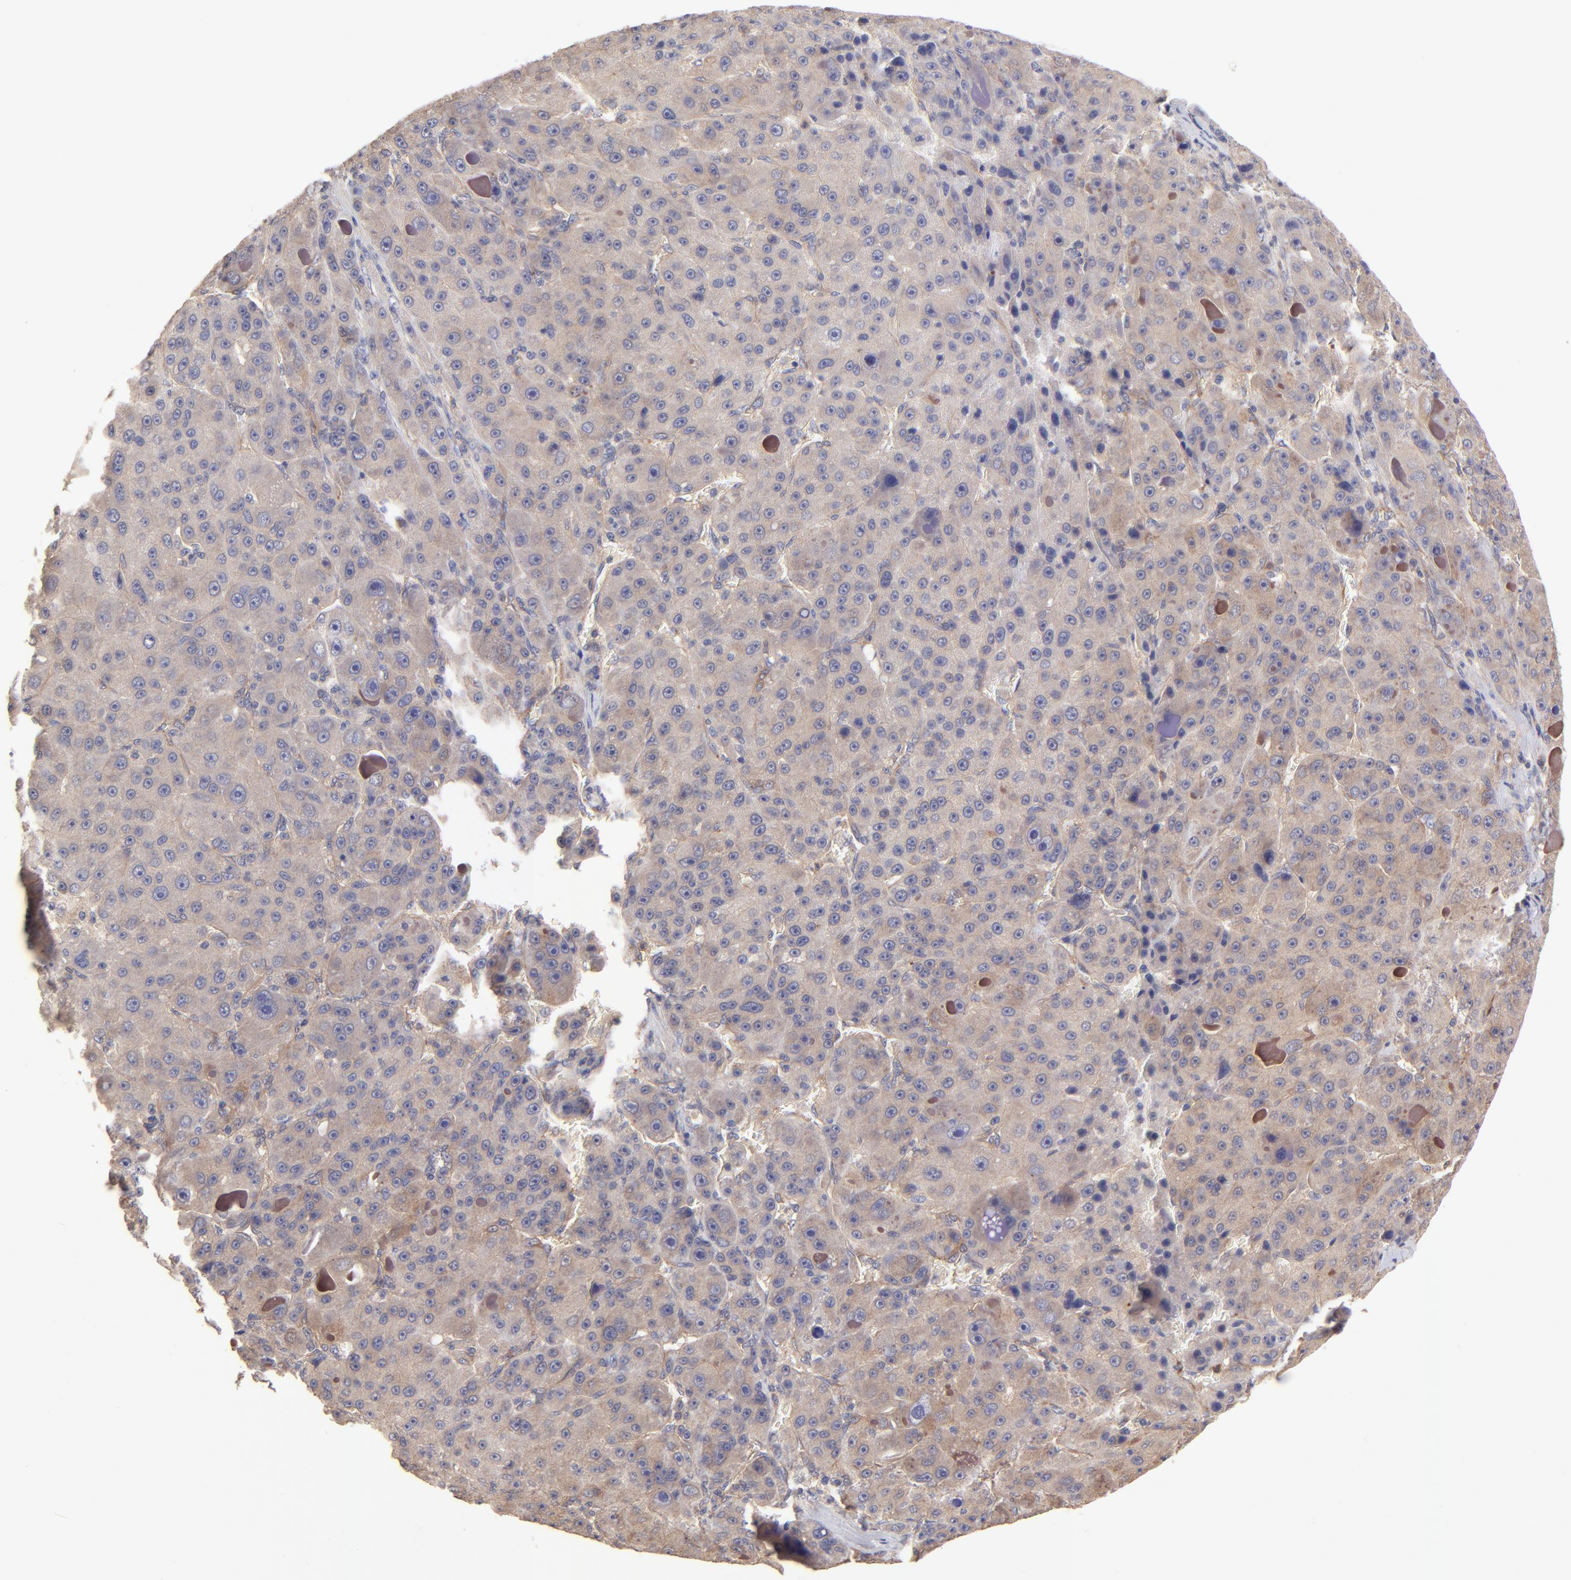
{"staining": {"intensity": "weak", "quantity": "25%-75%", "location": "cytoplasmic/membranous"}, "tissue": "liver cancer", "cell_type": "Tumor cells", "image_type": "cancer", "snomed": [{"axis": "morphology", "description": "Carcinoma, Hepatocellular, NOS"}, {"axis": "topography", "description": "Liver"}], "caption": "A brown stain shows weak cytoplasmic/membranous expression of a protein in liver hepatocellular carcinoma tumor cells.", "gene": "ASB7", "patient": {"sex": "male", "age": 76}}